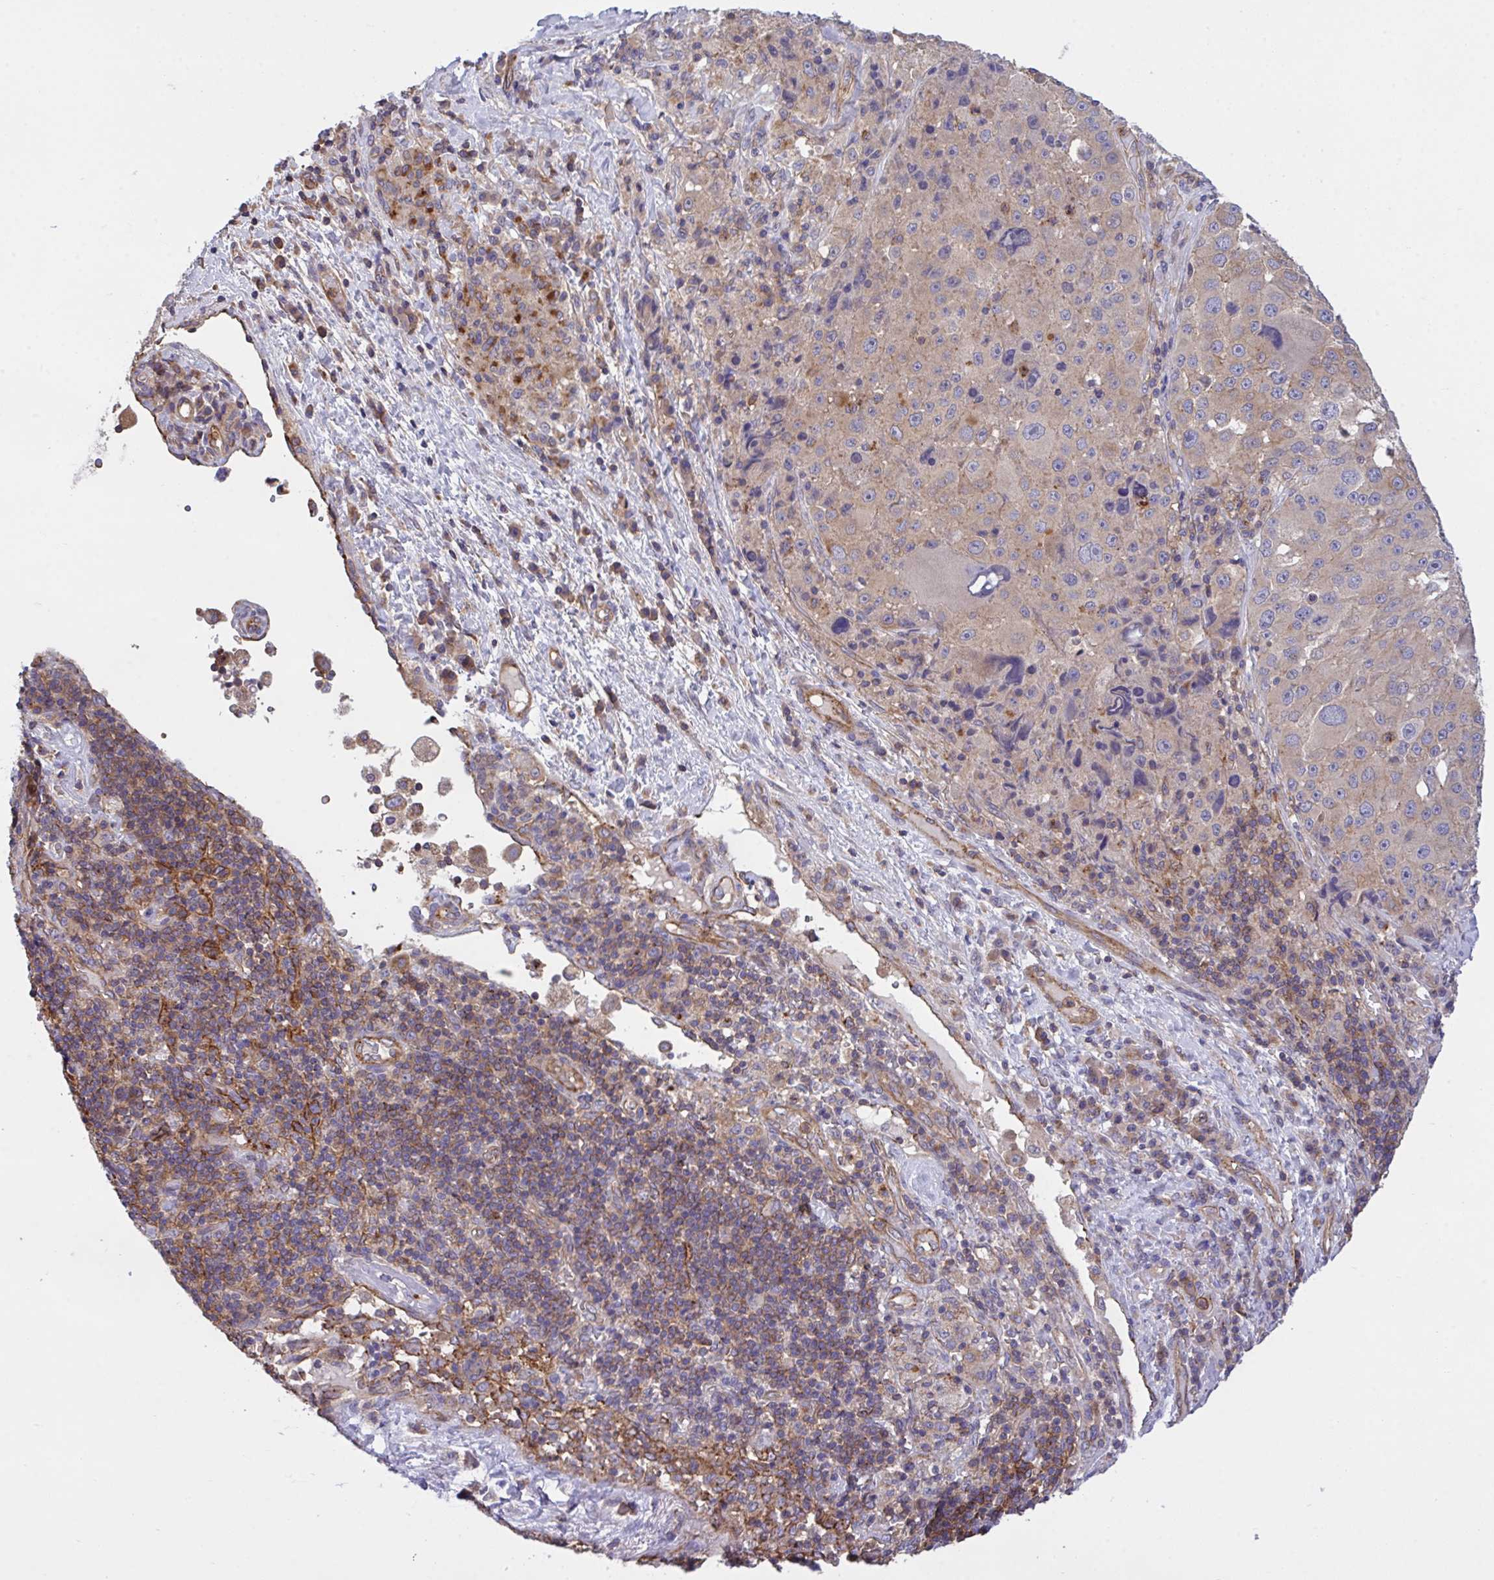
{"staining": {"intensity": "negative", "quantity": "none", "location": "none"}, "tissue": "melanoma", "cell_type": "Tumor cells", "image_type": "cancer", "snomed": [{"axis": "morphology", "description": "Malignant melanoma, Metastatic site"}, {"axis": "topography", "description": "Lymph node"}], "caption": "Human malignant melanoma (metastatic site) stained for a protein using IHC exhibits no positivity in tumor cells.", "gene": "C4orf36", "patient": {"sex": "male", "age": 62}}